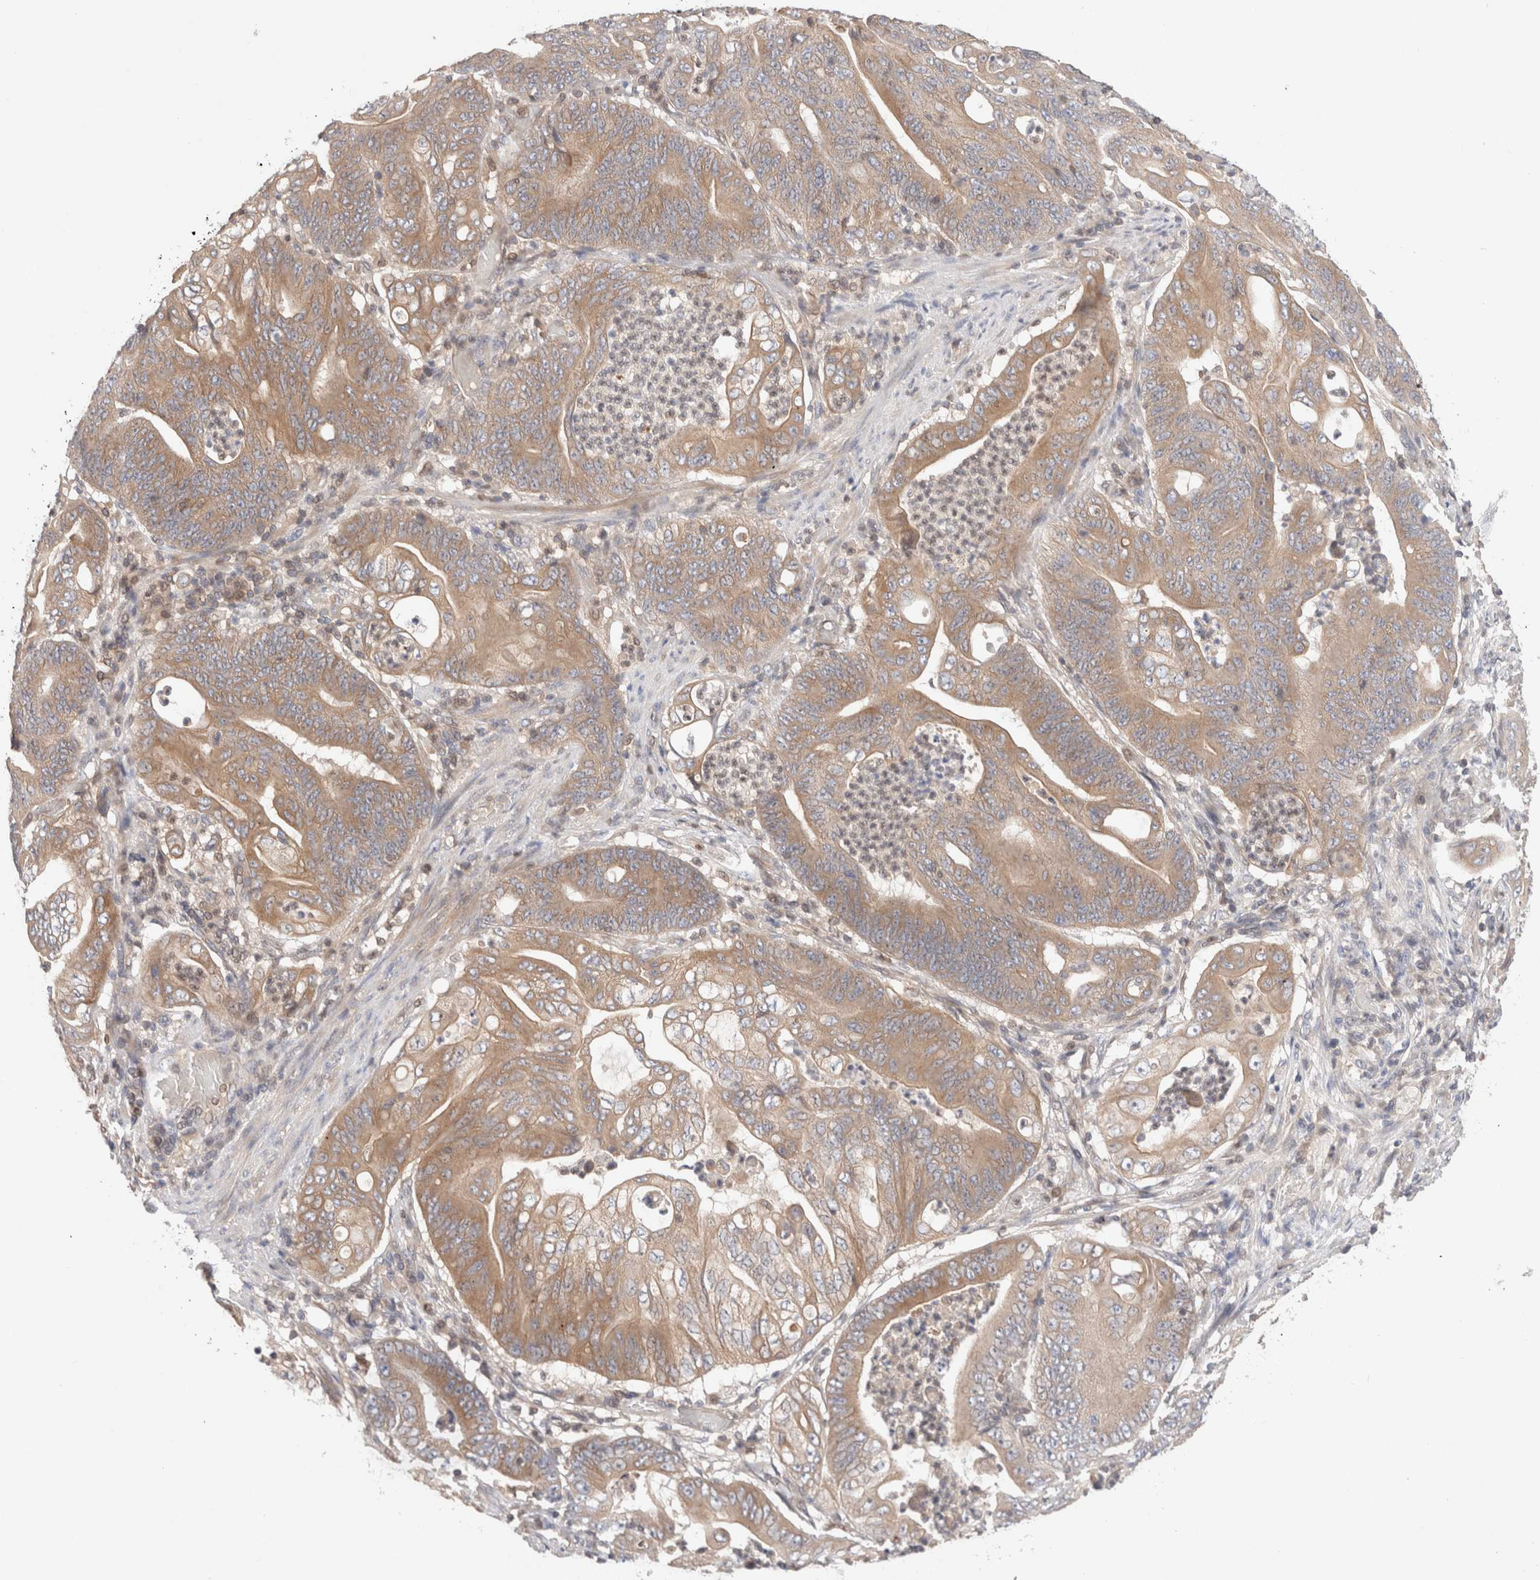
{"staining": {"intensity": "moderate", "quantity": ">75%", "location": "cytoplasmic/membranous"}, "tissue": "stomach cancer", "cell_type": "Tumor cells", "image_type": "cancer", "snomed": [{"axis": "morphology", "description": "Adenocarcinoma, NOS"}, {"axis": "topography", "description": "Stomach"}], "caption": "Immunohistochemistry (DAB (3,3'-diaminobenzidine)) staining of human adenocarcinoma (stomach) exhibits moderate cytoplasmic/membranous protein expression in approximately >75% of tumor cells.", "gene": "SIKE1", "patient": {"sex": "female", "age": 73}}